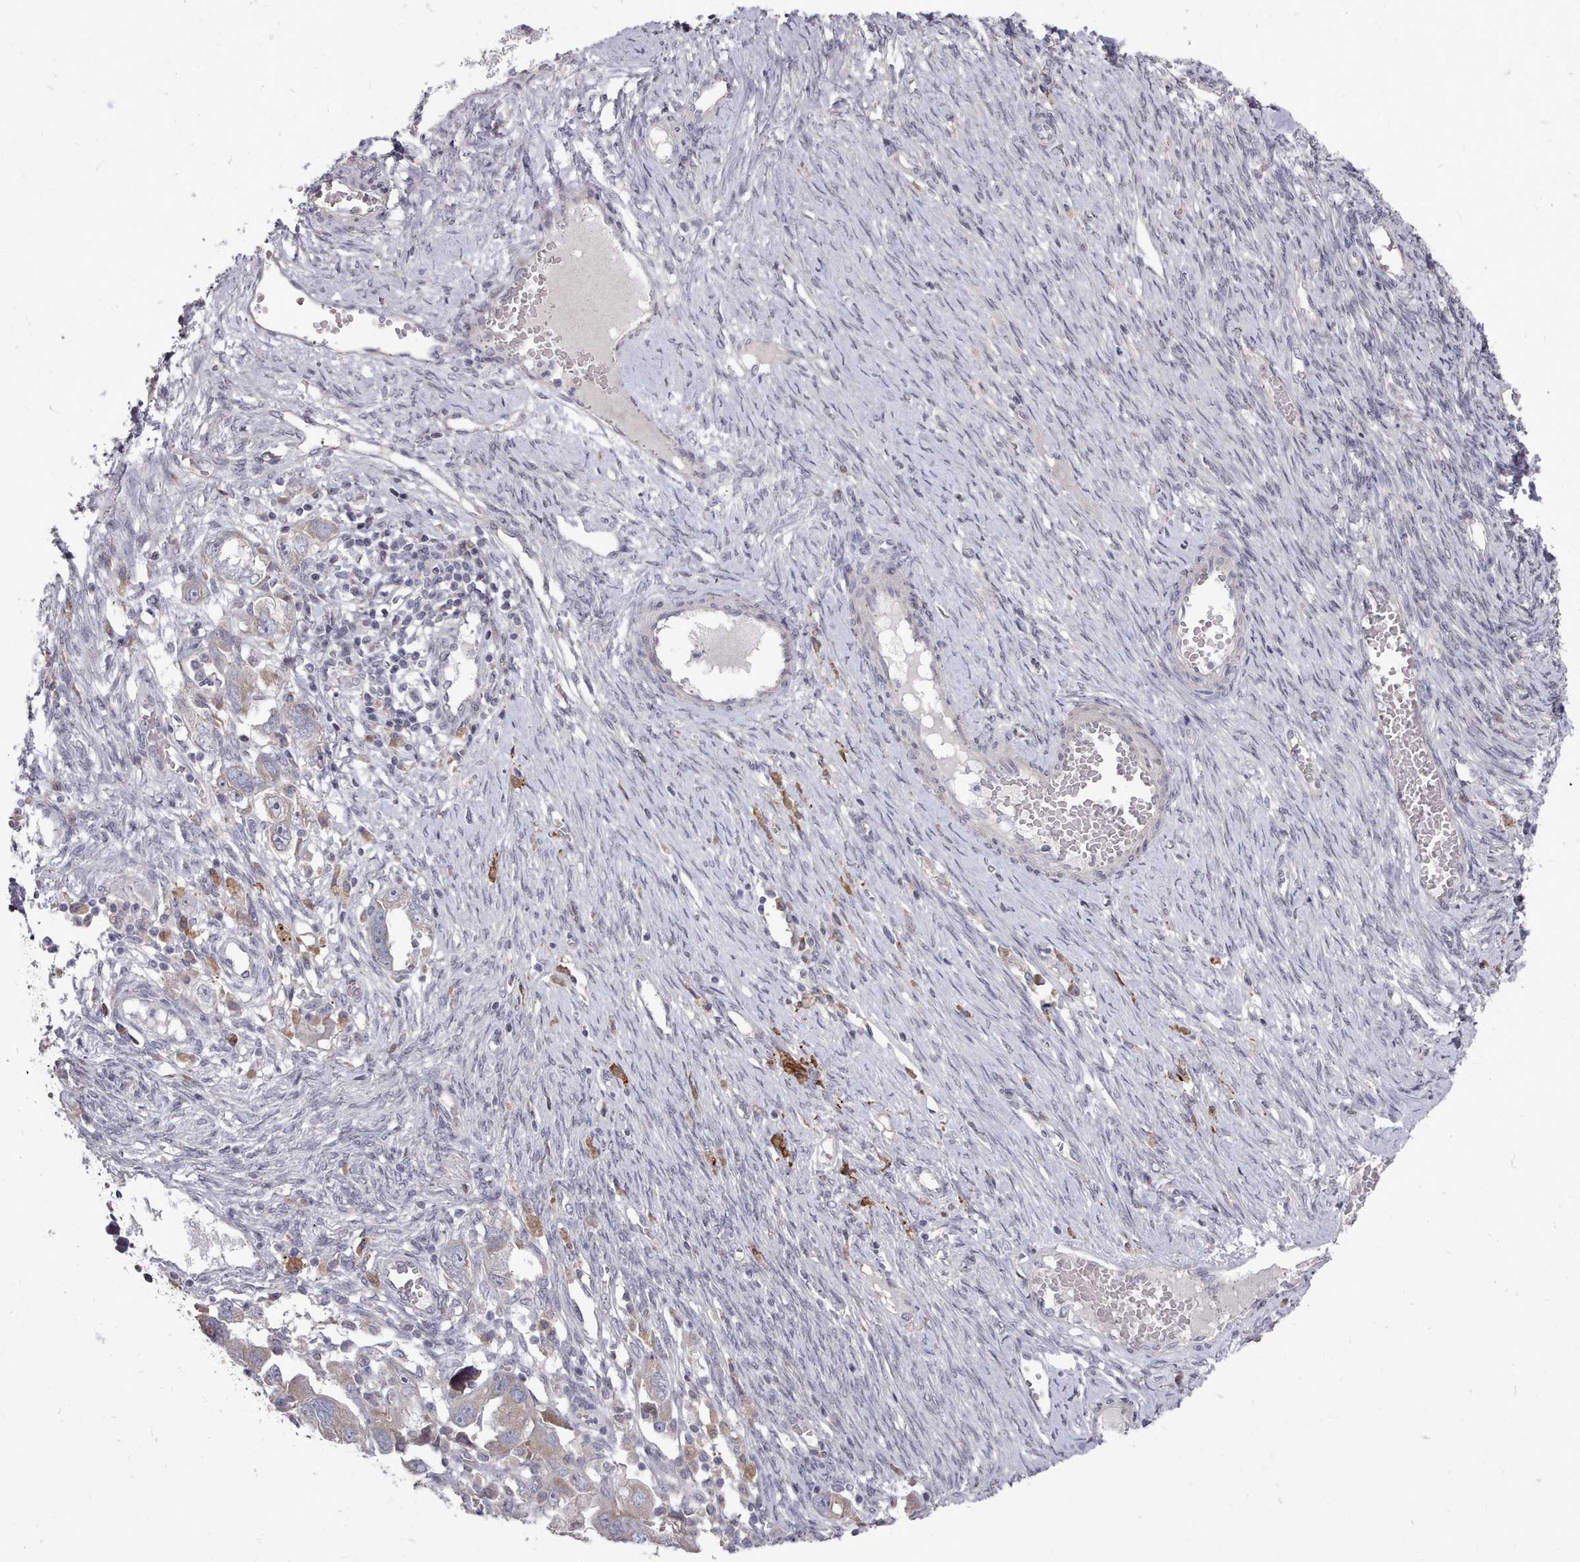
{"staining": {"intensity": "negative", "quantity": "none", "location": "none"}, "tissue": "ovarian cancer", "cell_type": "Tumor cells", "image_type": "cancer", "snomed": [{"axis": "morphology", "description": "Carcinoma, NOS"}, {"axis": "morphology", "description": "Cystadenocarcinoma, serous, NOS"}, {"axis": "topography", "description": "Ovary"}], "caption": "This is an immunohistochemistry photomicrograph of human serous cystadenocarcinoma (ovarian). There is no expression in tumor cells.", "gene": "ACKR3", "patient": {"sex": "female", "age": 69}}